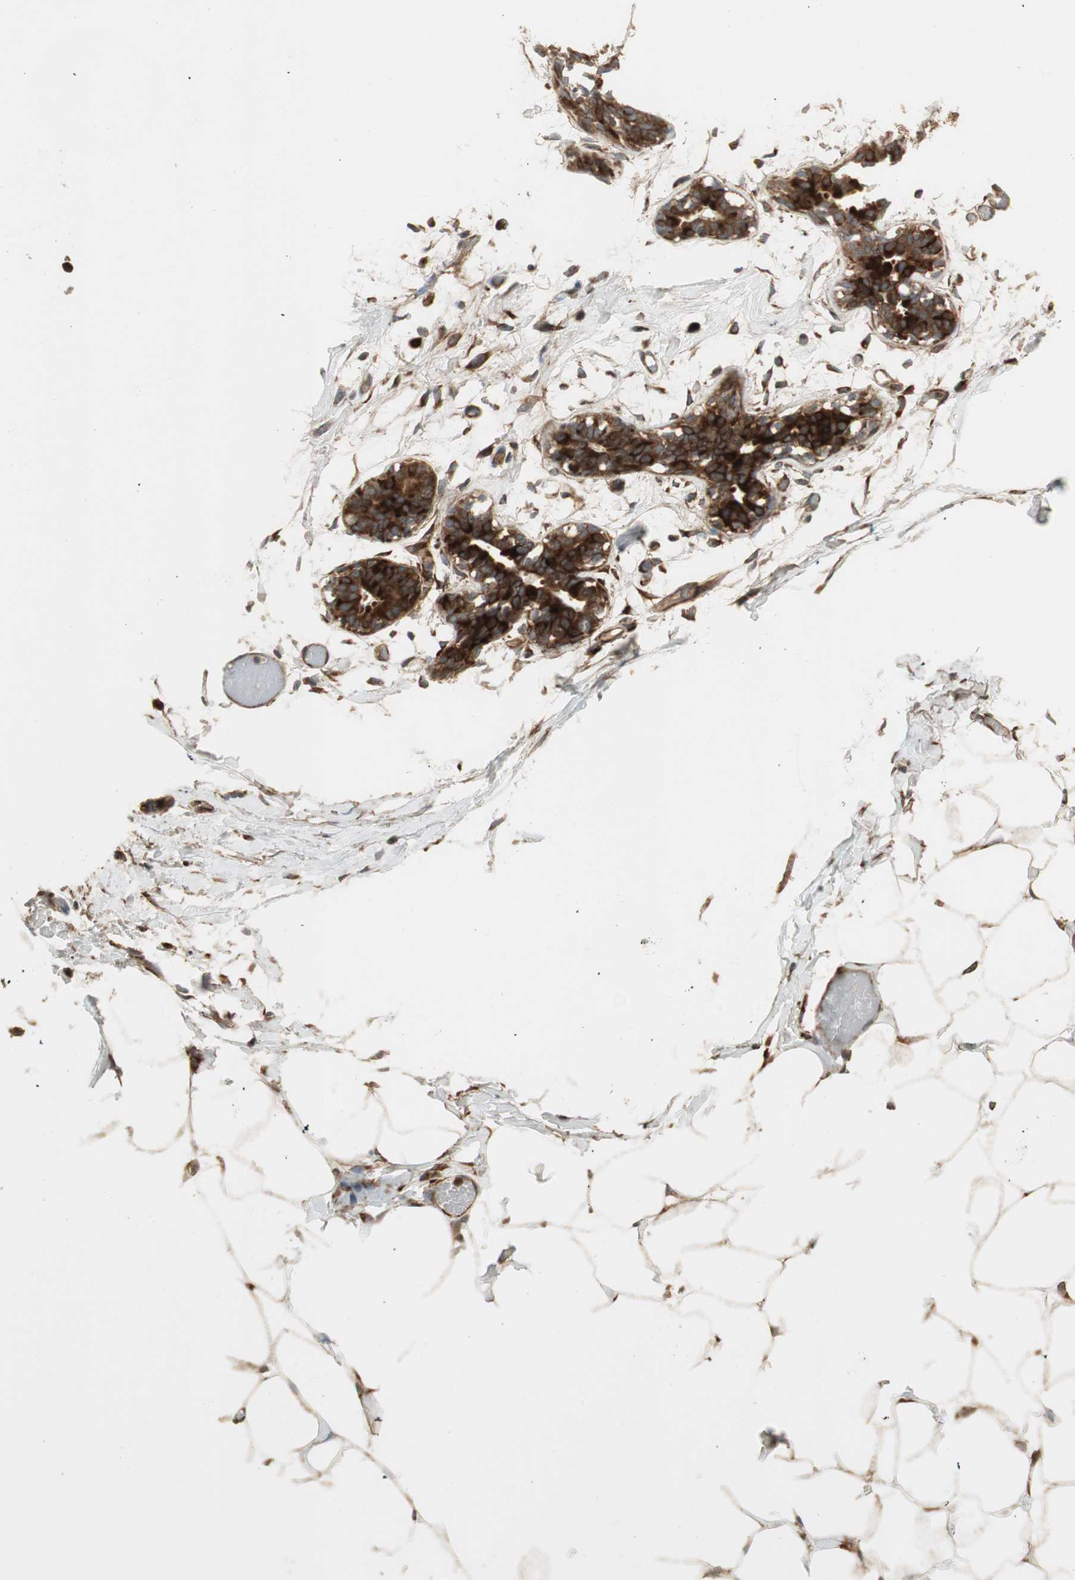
{"staining": {"intensity": "moderate", "quantity": ">75%", "location": "cytoplasmic/membranous"}, "tissue": "adipose tissue", "cell_type": "Adipocytes", "image_type": "normal", "snomed": [{"axis": "morphology", "description": "Normal tissue, NOS"}, {"axis": "topography", "description": "Breast"}, {"axis": "topography", "description": "Adipose tissue"}], "caption": "Adipose tissue stained with DAB IHC reveals medium levels of moderate cytoplasmic/membranous staining in approximately >75% of adipocytes.", "gene": "PPP2R5E", "patient": {"sex": "female", "age": 25}}